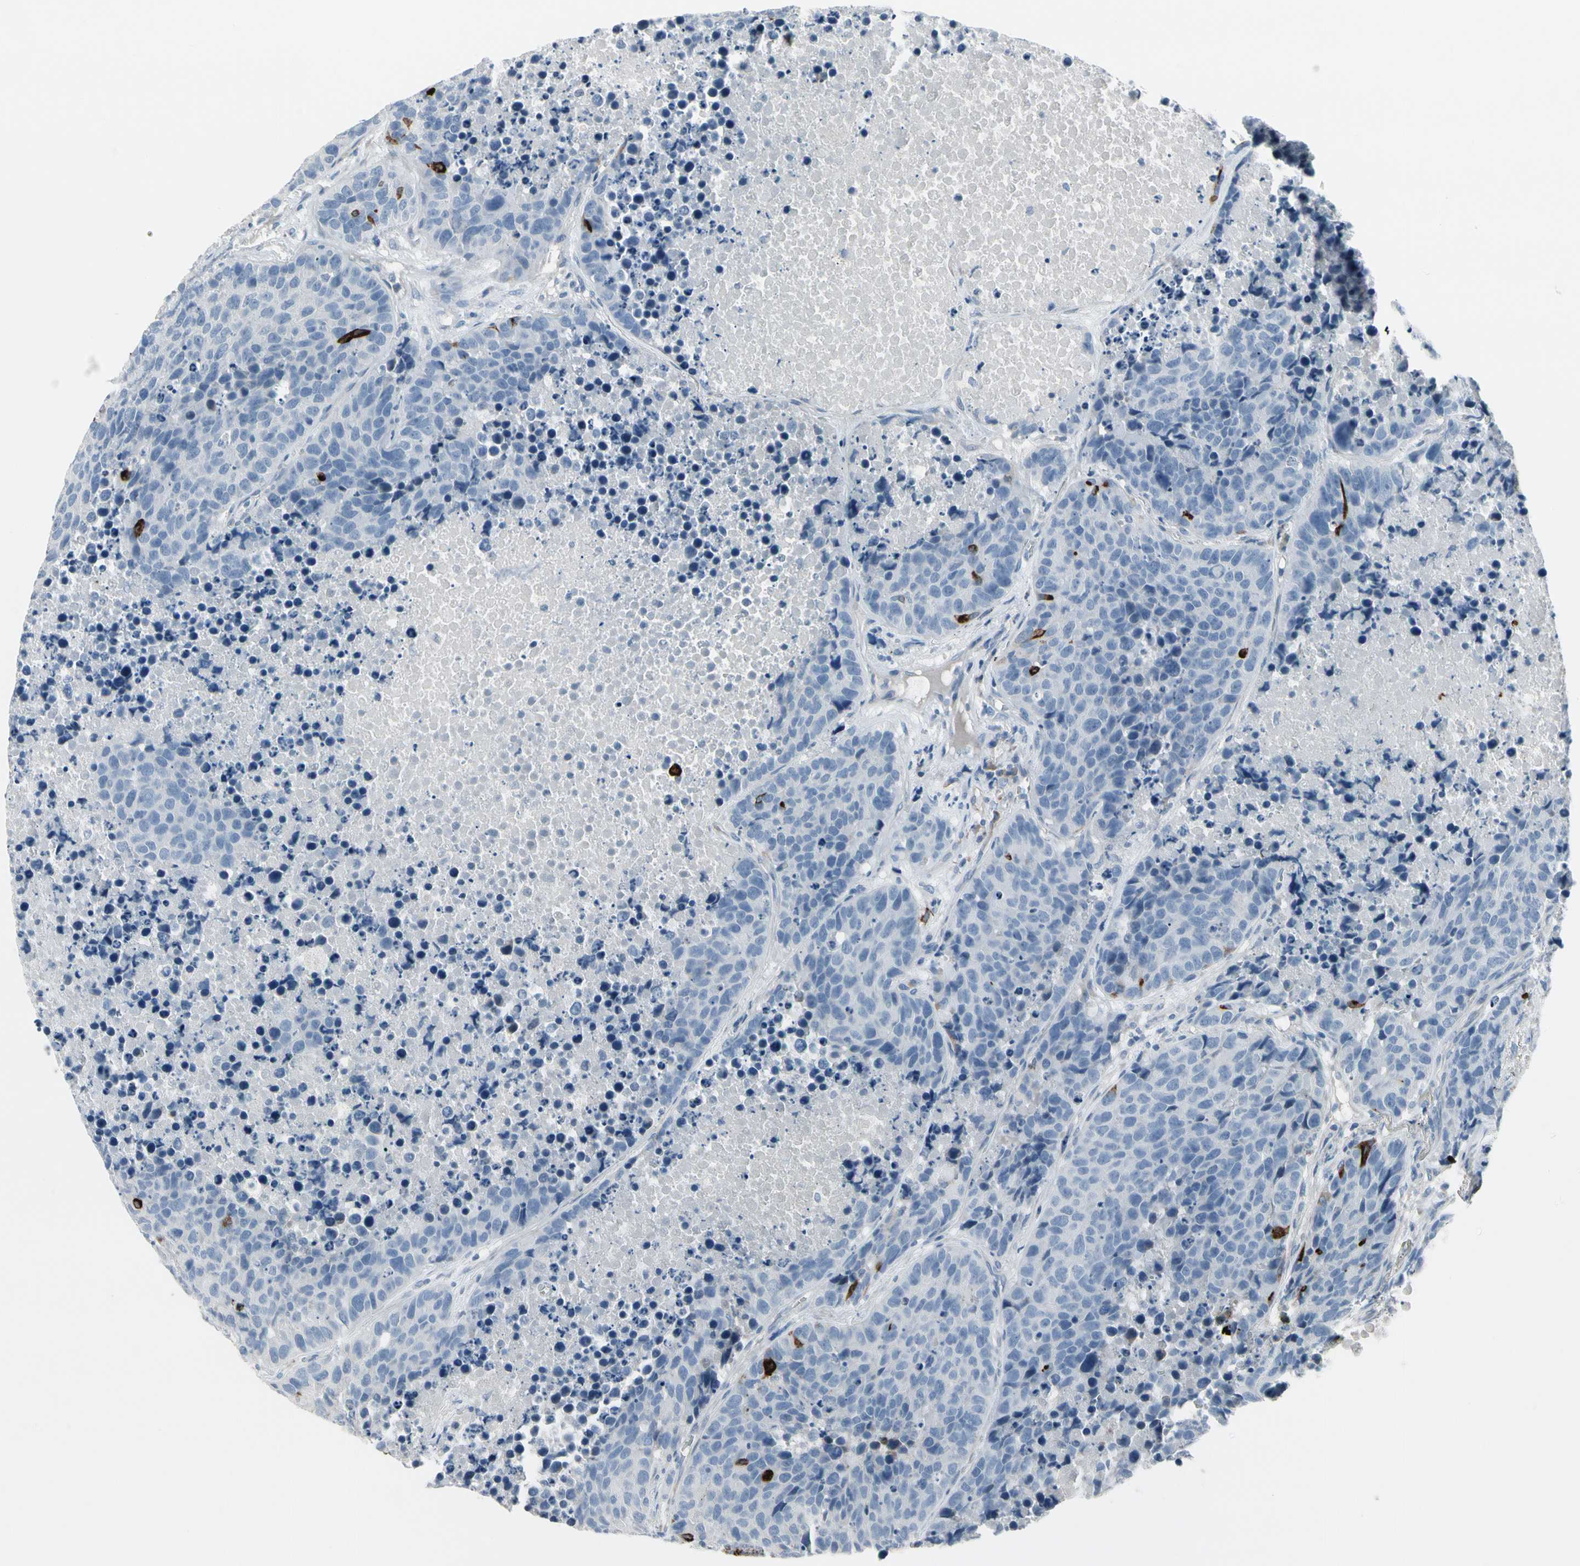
{"staining": {"intensity": "negative", "quantity": "none", "location": "none"}, "tissue": "carcinoid", "cell_type": "Tumor cells", "image_type": "cancer", "snomed": [{"axis": "morphology", "description": "Carcinoid, malignant, NOS"}, {"axis": "topography", "description": "Lung"}], "caption": "Carcinoid stained for a protein using IHC demonstrates no positivity tumor cells.", "gene": "PIGR", "patient": {"sex": "male", "age": 60}}